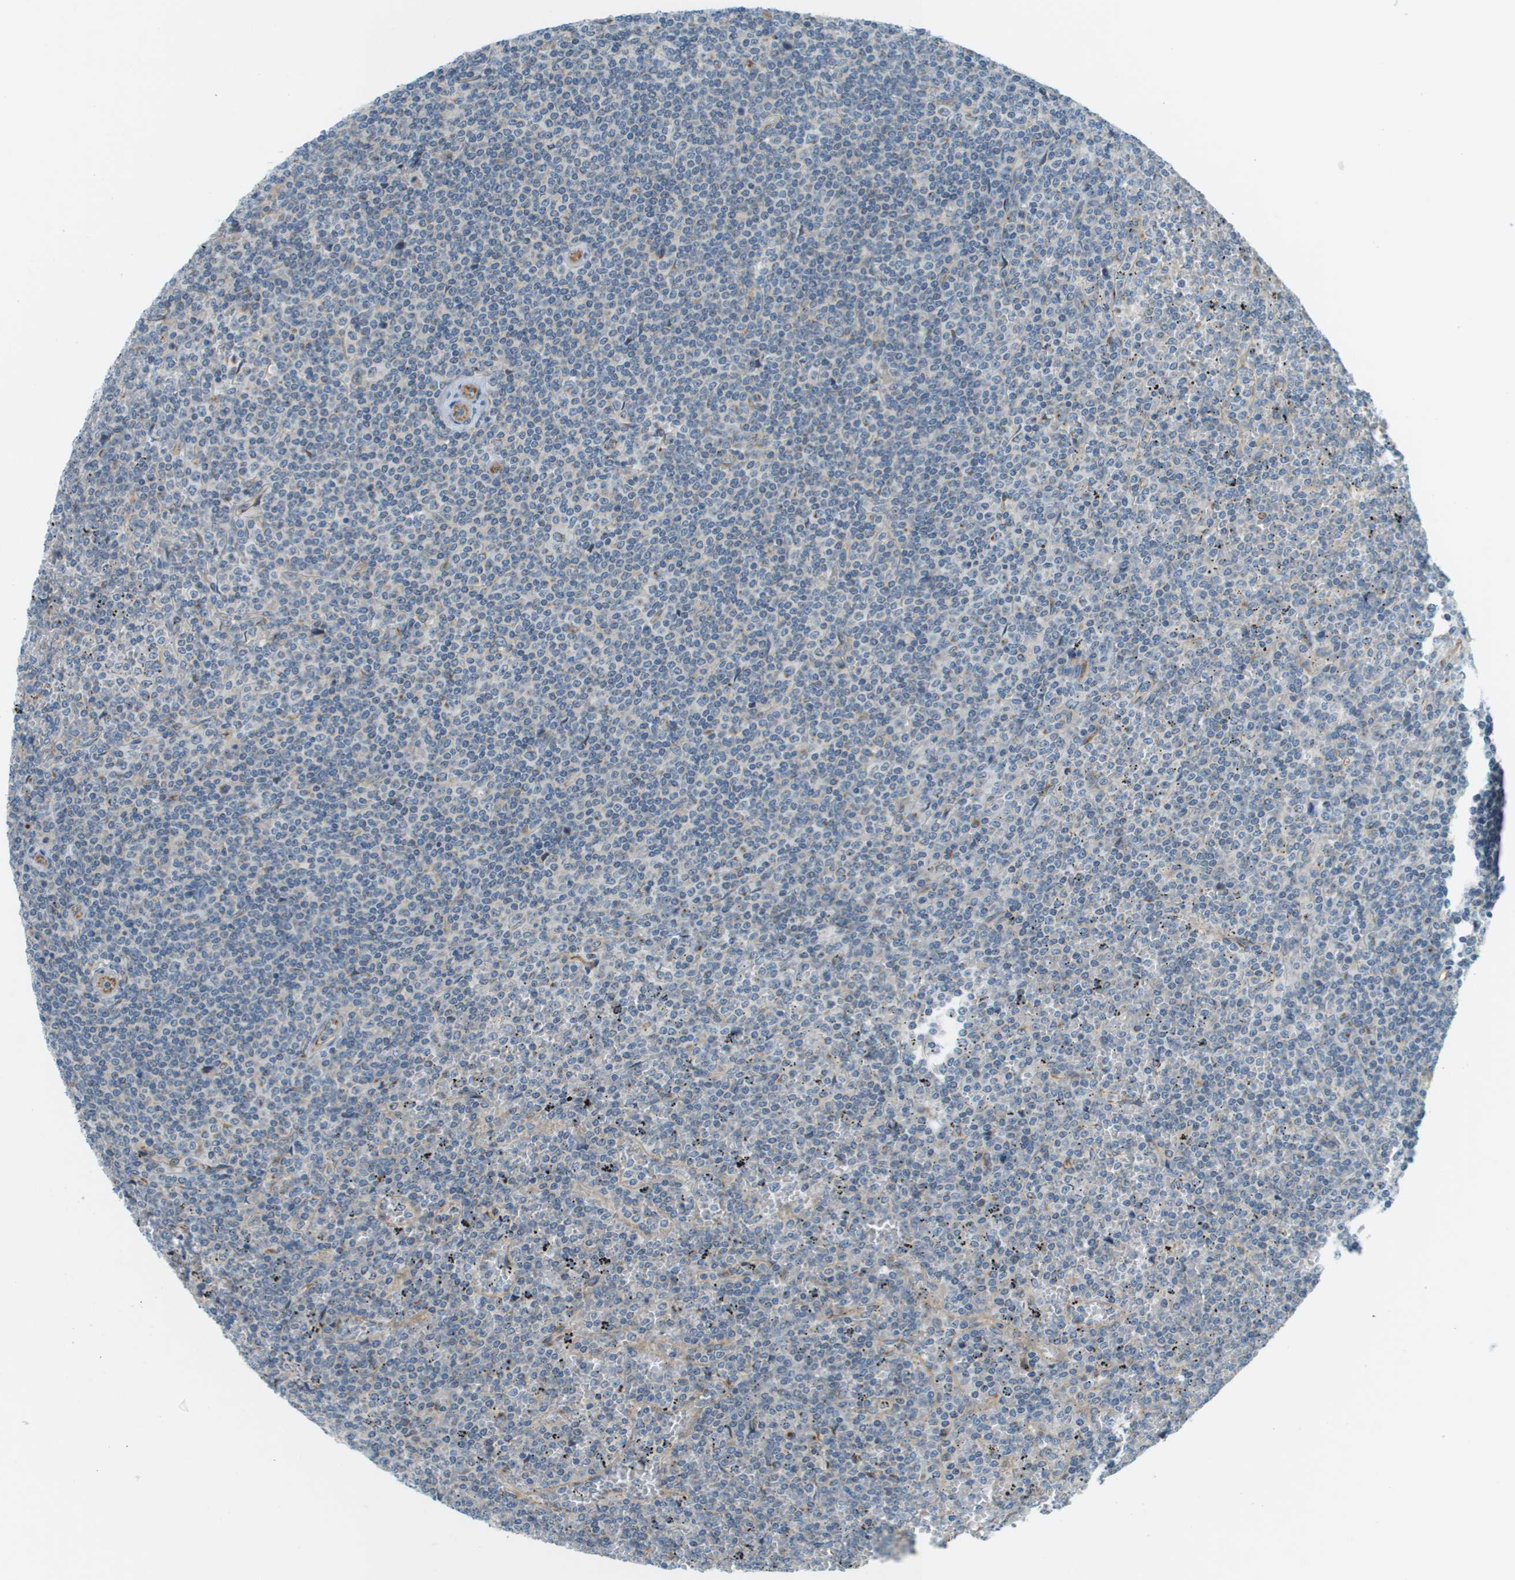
{"staining": {"intensity": "negative", "quantity": "none", "location": "none"}, "tissue": "lymphoma", "cell_type": "Tumor cells", "image_type": "cancer", "snomed": [{"axis": "morphology", "description": "Malignant lymphoma, non-Hodgkin's type, Low grade"}, {"axis": "topography", "description": "Spleen"}], "caption": "Lymphoma was stained to show a protein in brown. There is no significant positivity in tumor cells.", "gene": "ACBD3", "patient": {"sex": "female", "age": 19}}